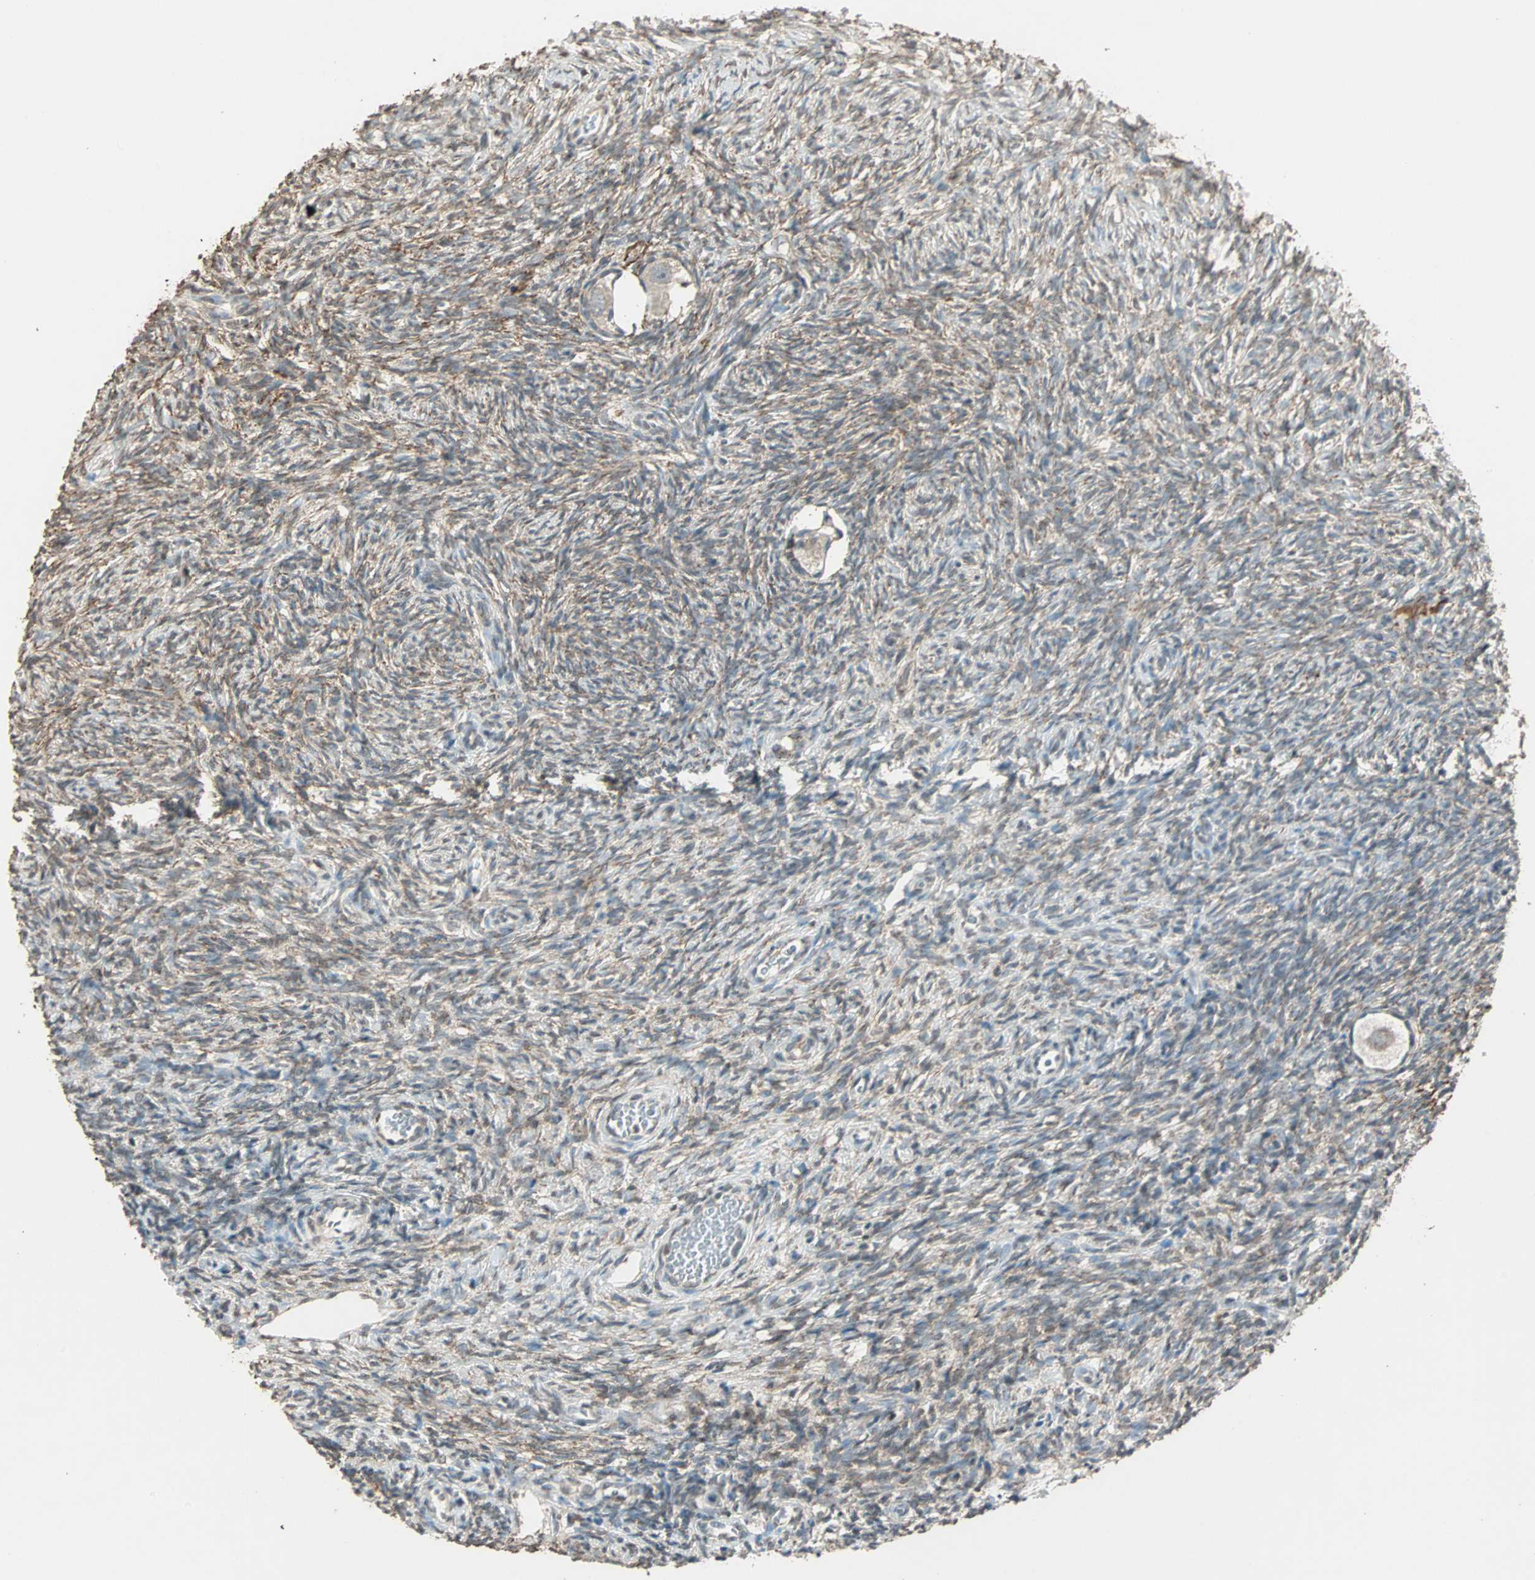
{"staining": {"intensity": "weak", "quantity": "25%-75%", "location": "cytoplasmic/membranous"}, "tissue": "ovary", "cell_type": "Follicle cells", "image_type": "normal", "snomed": [{"axis": "morphology", "description": "Normal tissue, NOS"}, {"axis": "topography", "description": "Ovary"}], "caption": "Brown immunohistochemical staining in benign human ovary shows weak cytoplasmic/membranous positivity in approximately 25%-75% of follicle cells.", "gene": "PRELID1", "patient": {"sex": "female", "age": 35}}